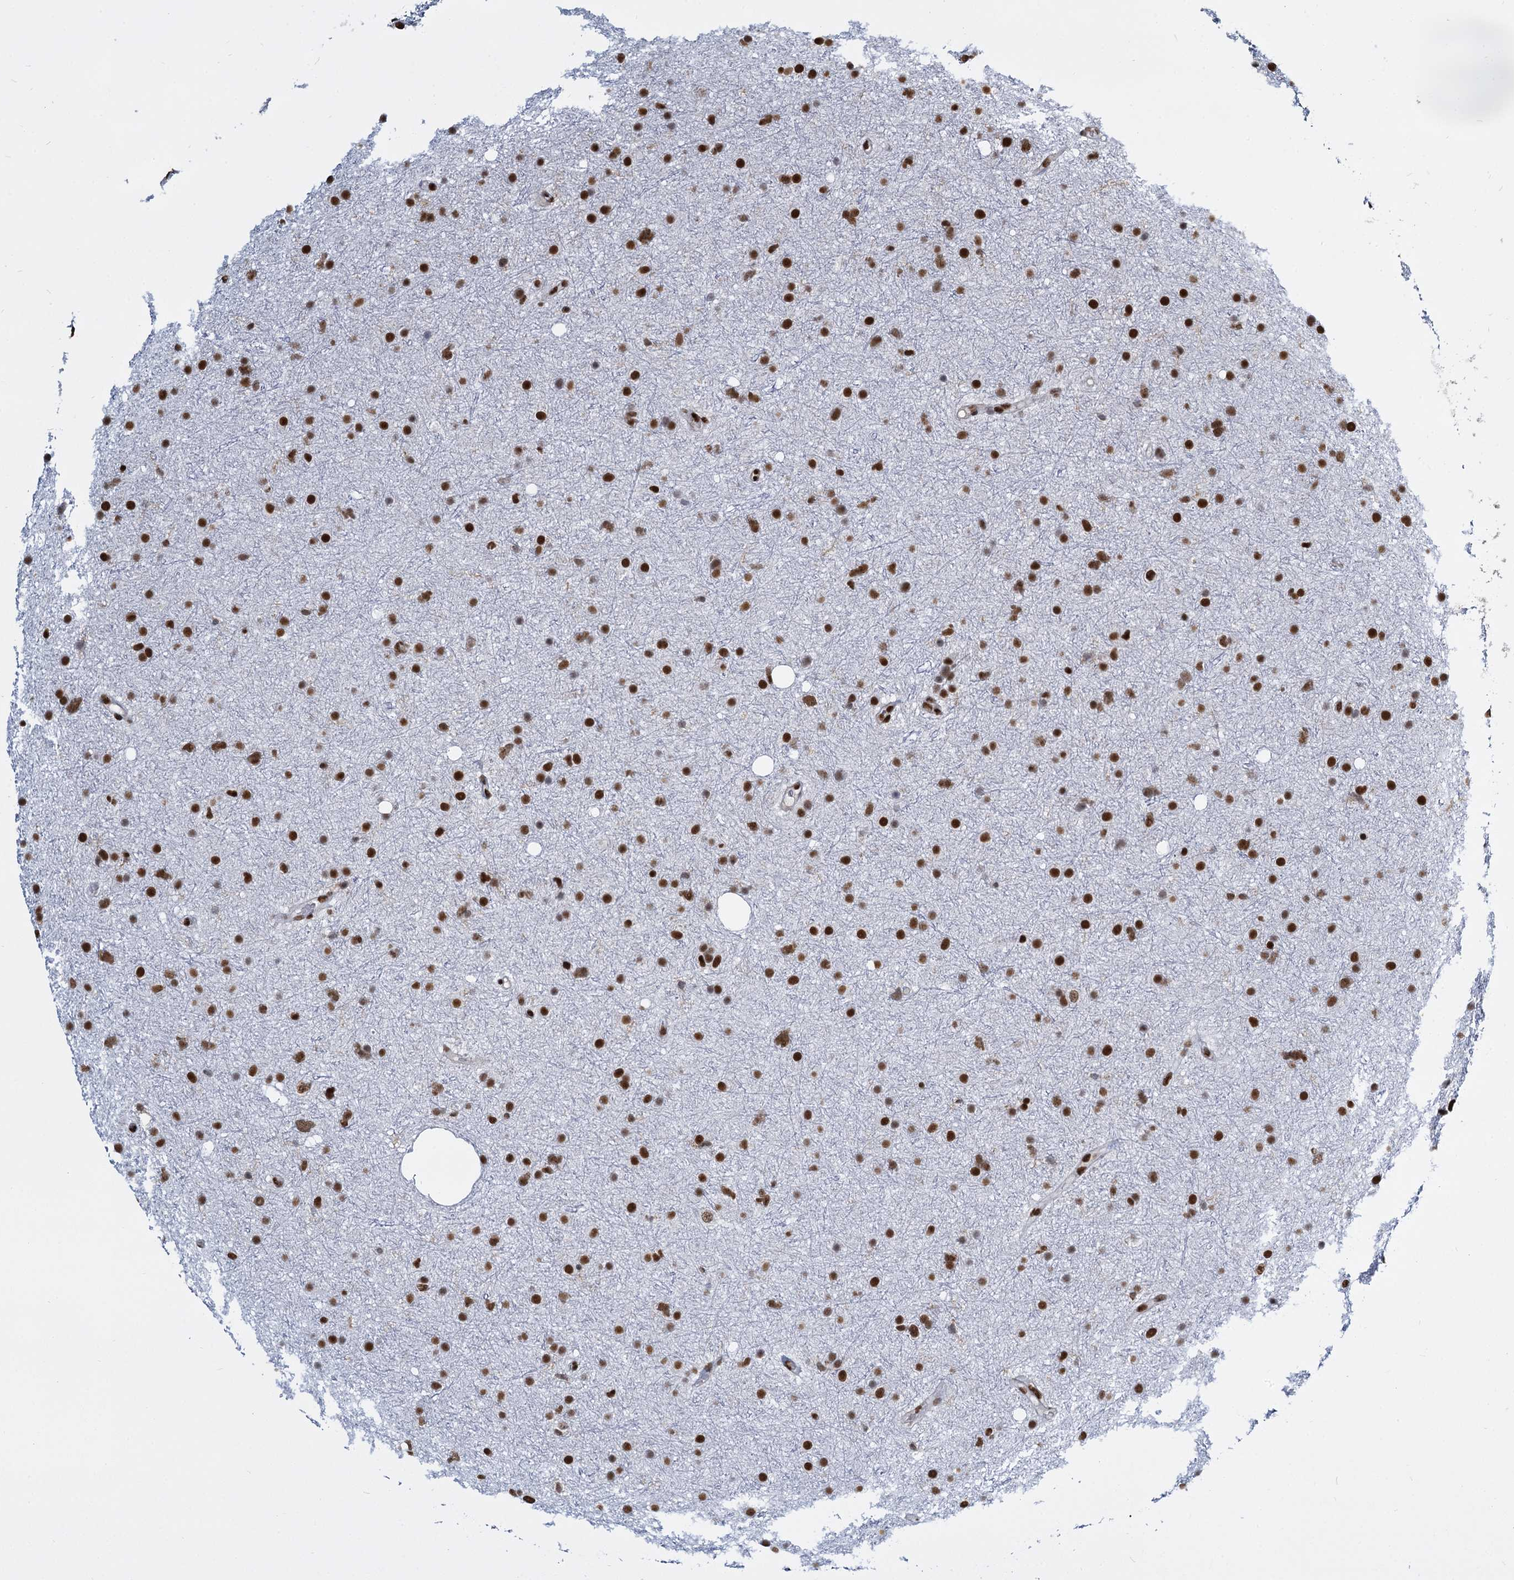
{"staining": {"intensity": "strong", "quantity": ">75%", "location": "nuclear"}, "tissue": "glioma", "cell_type": "Tumor cells", "image_type": "cancer", "snomed": [{"axis": "morphology", "description": "Glioma, malignant, Low grade"}, {"axis": "topography", "description": "Cerebral cortex"}], "caption": "Malignant glioma (low-grade) tissue shows strong nuclear expression in approximately >75% of tumor cells, visualized by immunohistochemistry.", "gene": "DCPS", "patient": {"sex": "female", "age": 39}}